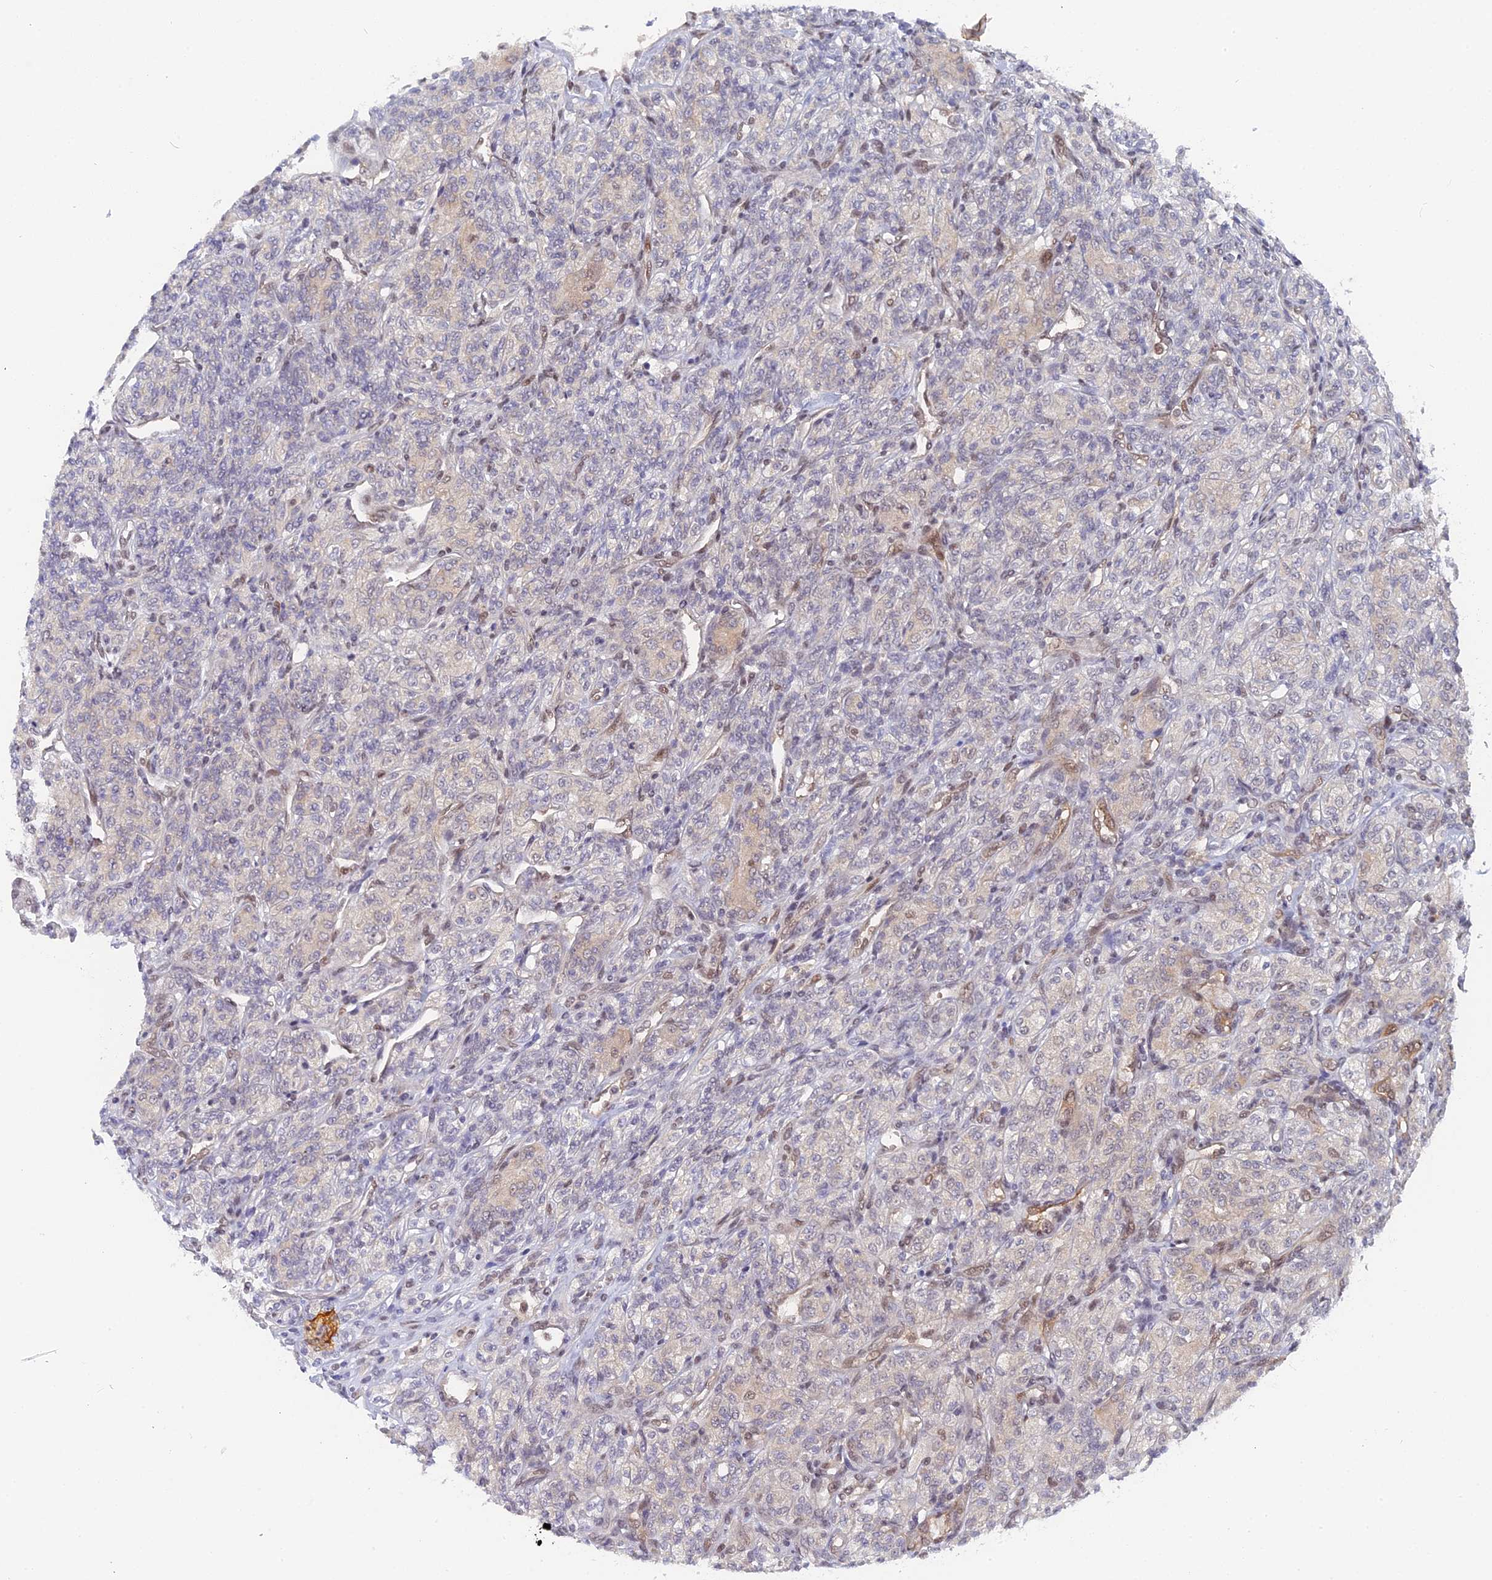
{"staining": {"intensity": "negative", "quantity": "none", "location": "none"}, "tissue": "renal cancer", "cell_type": "Tumor cells", "image_type": "cancer", "snomed": [{"axis": "morphology", "description": "Adenocarcinoma, NOS"}, {"axis": "topography", "description": "Kidney"}], "caption": "Tumor cells show no significant protein positivity in renal cancer.", "gene": "CCDC85A", "patient": {"sex": "male", "age": 77}}